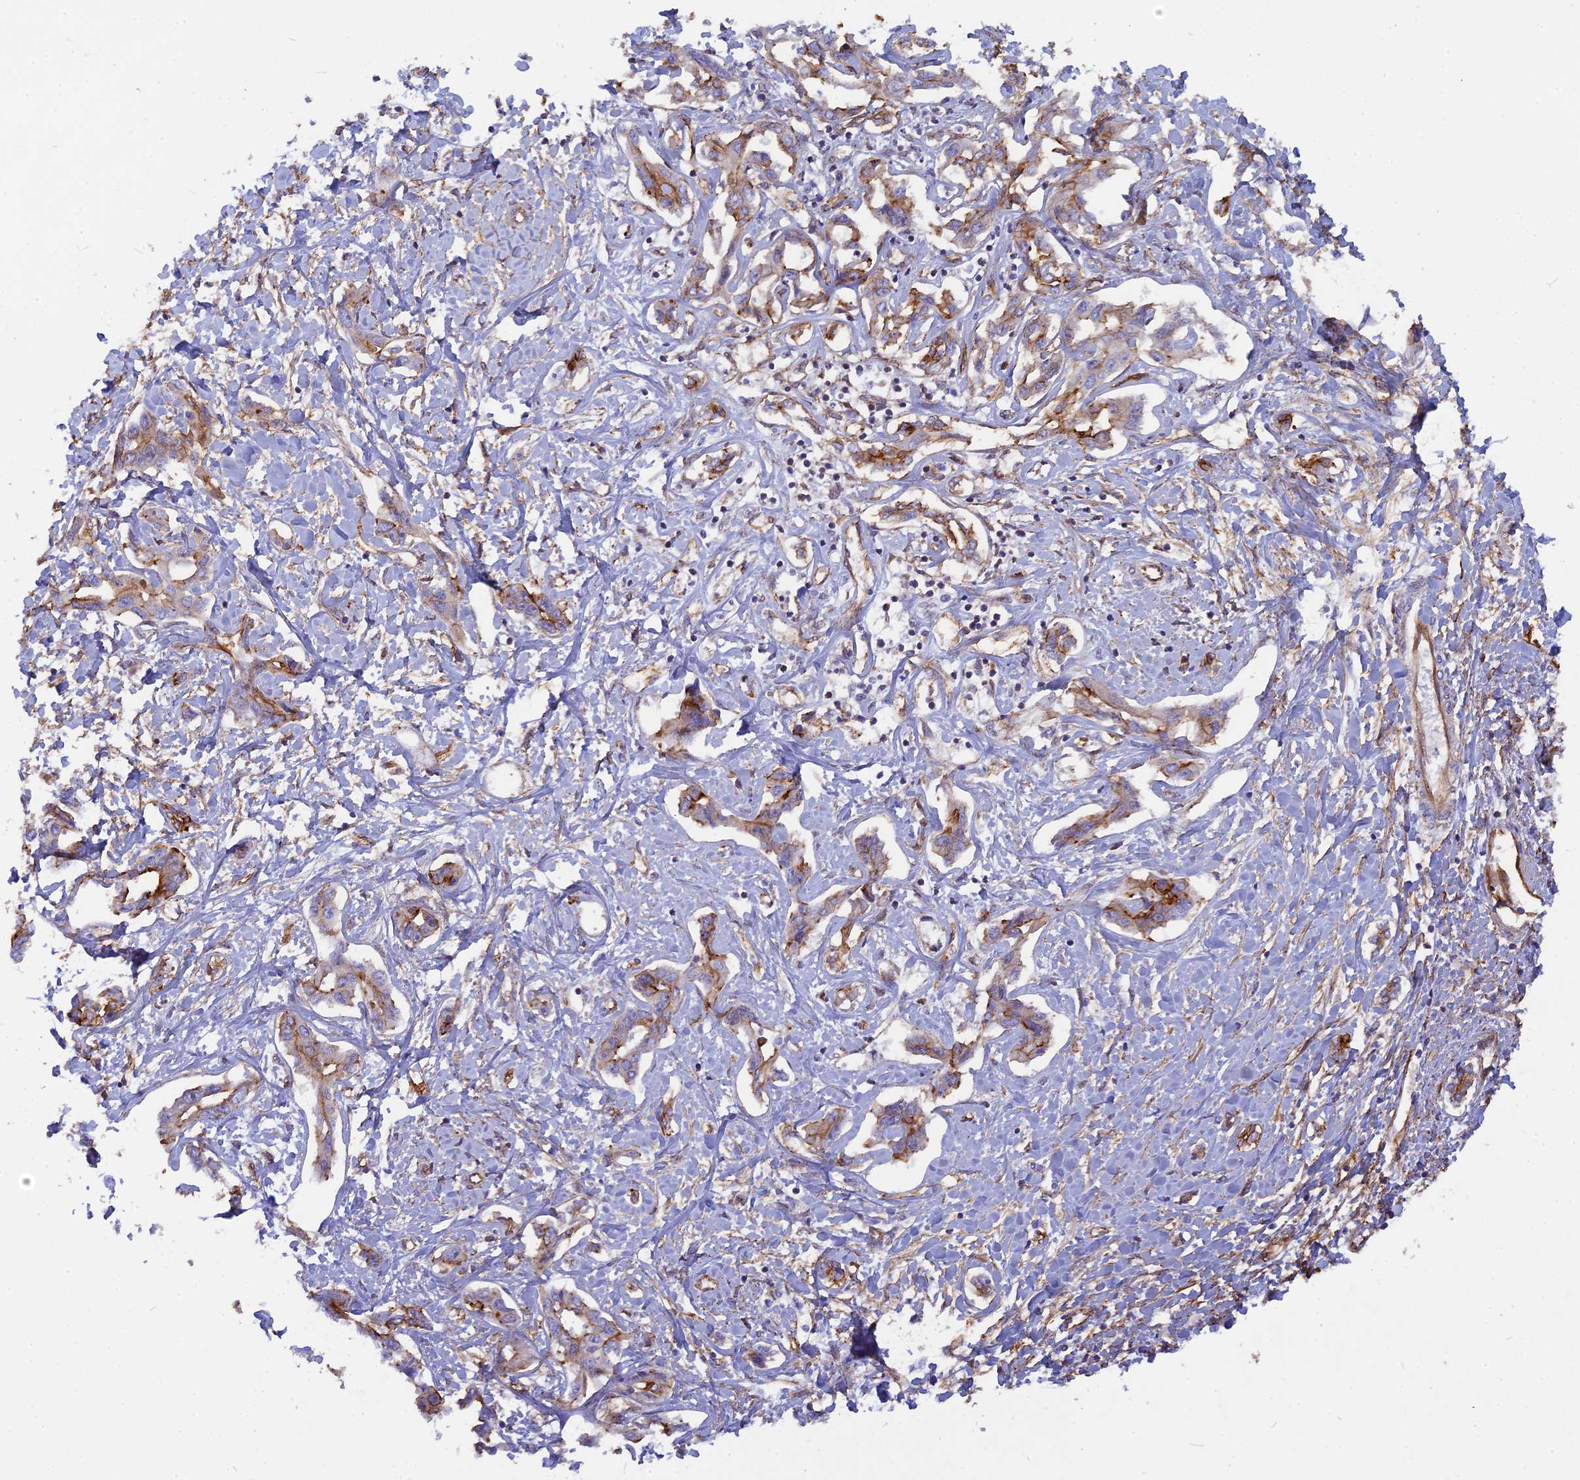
{"staining": {"intensity": "moderate", "quantity": ">75%", "location": "cytoplasmic/membranous"}, "tissue": "liver cancer", "cell_type": "Tumor cells", "image_type": "cancer", "snomed": [{"axis": "morphology", "description": "Cholangiocarcinoma"}, {"axis": "topography", "description": "Liver"}], "caption": "This is an image of immunohistochemistry (IHC) staining of liver cholangiocarcinoma, which shows moderate expression in the cytoplasmic/membranous of tumor cells.", "gene": "CNBD2", "patient": {"sex": "male", "age": 59}}